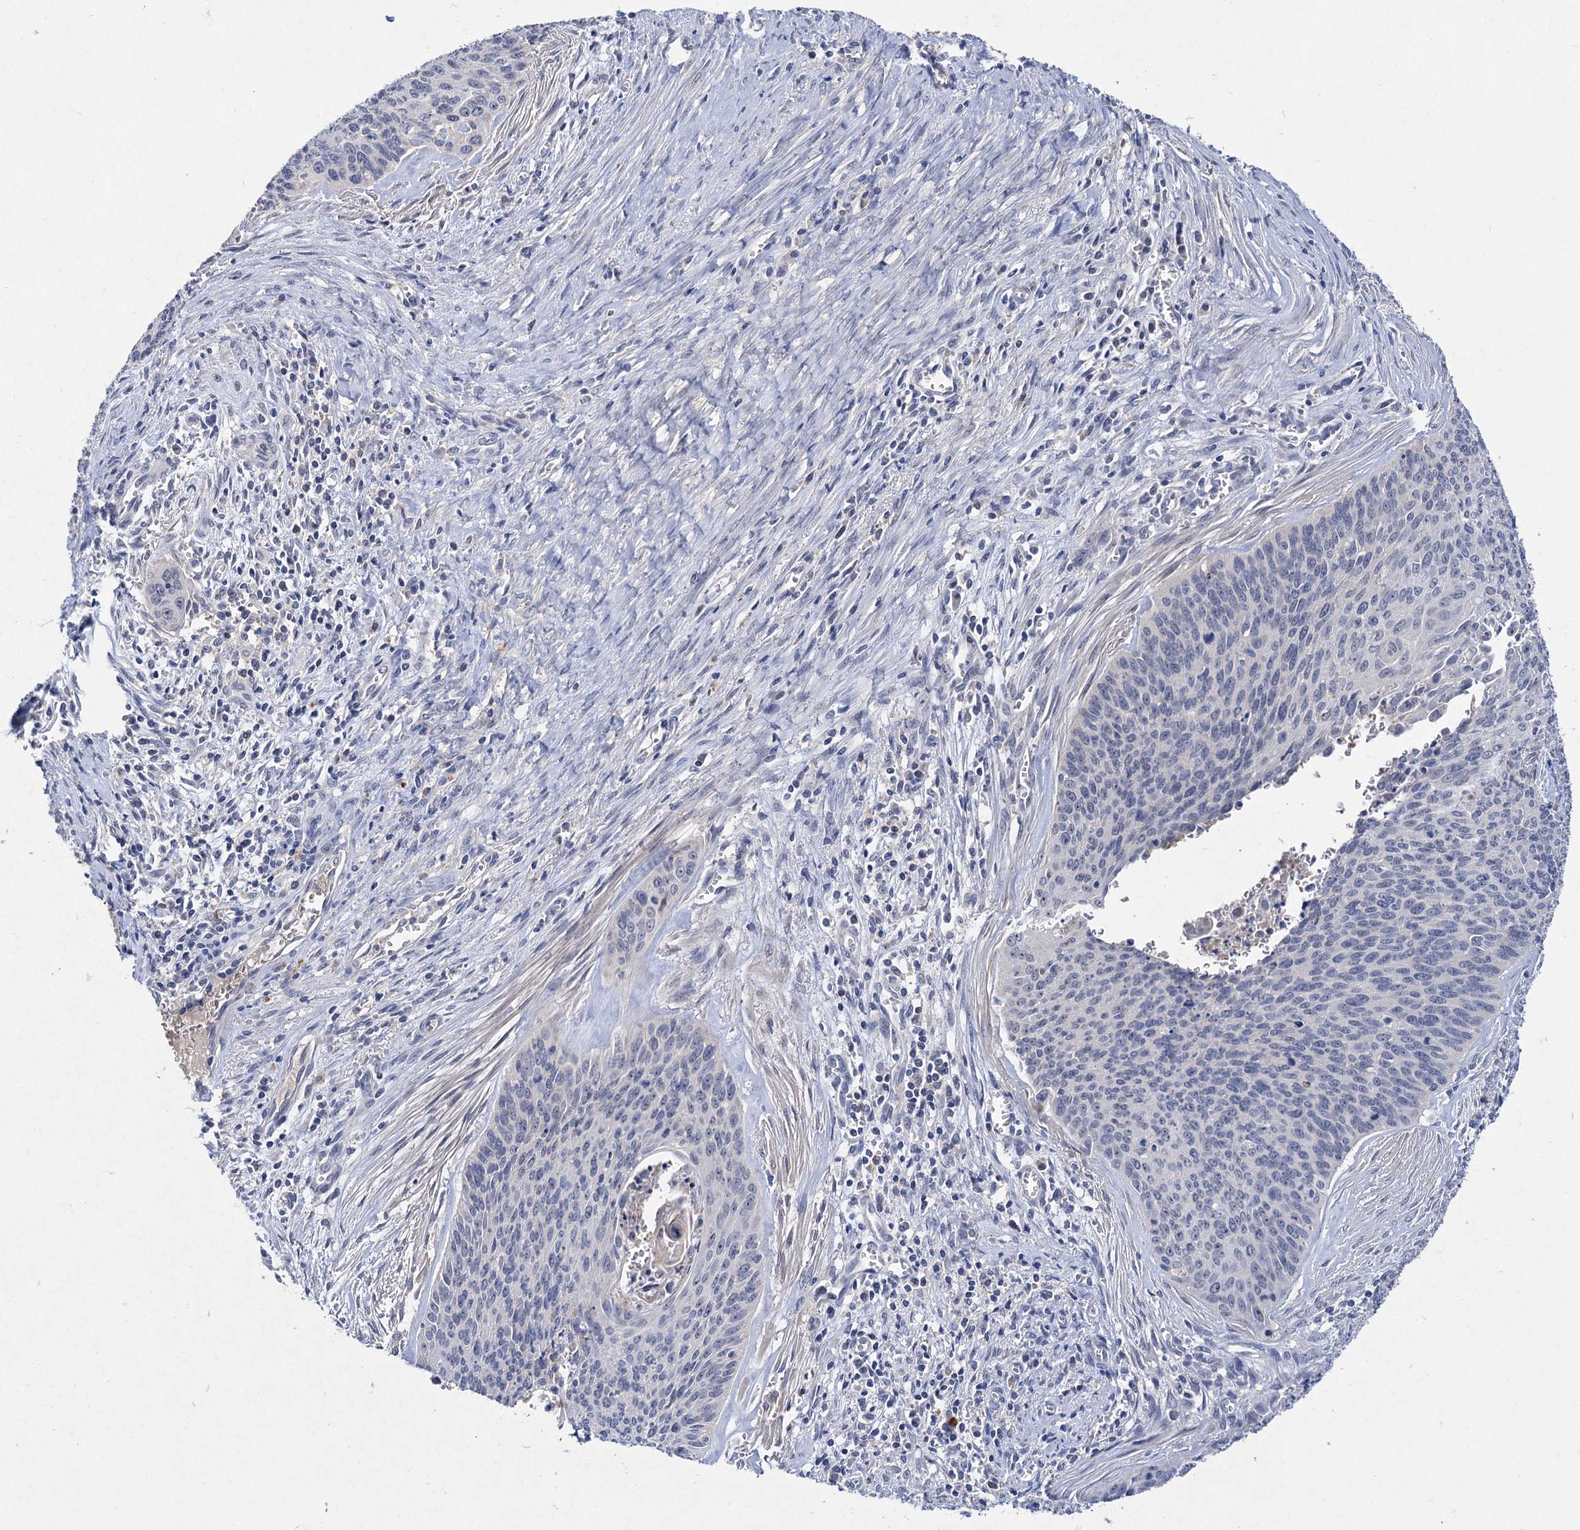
{"staining": {"intensity": "negative", "quantity": "none", "location": "none"}, "tissue": "cervical cancer", "cell_type": "Tumor cells", "image_type": "cancer", "snomed": [{"axis": "morphology", "description": "Squamous cell carcinoma, NOS"}, {"axis": "topography", "description": "Cervix"}], "caption": "Immunohistochemical staining of human squamous cell carcinoma (cervical) demonstrates no significant positivity in tumor cells. (DAB (3,3'-diaminobenzidine) IHC visualized using brightfield microscopy, high magnification).", "gene": "ATP4A", "patient": {"sex": "female", "age": 55}}